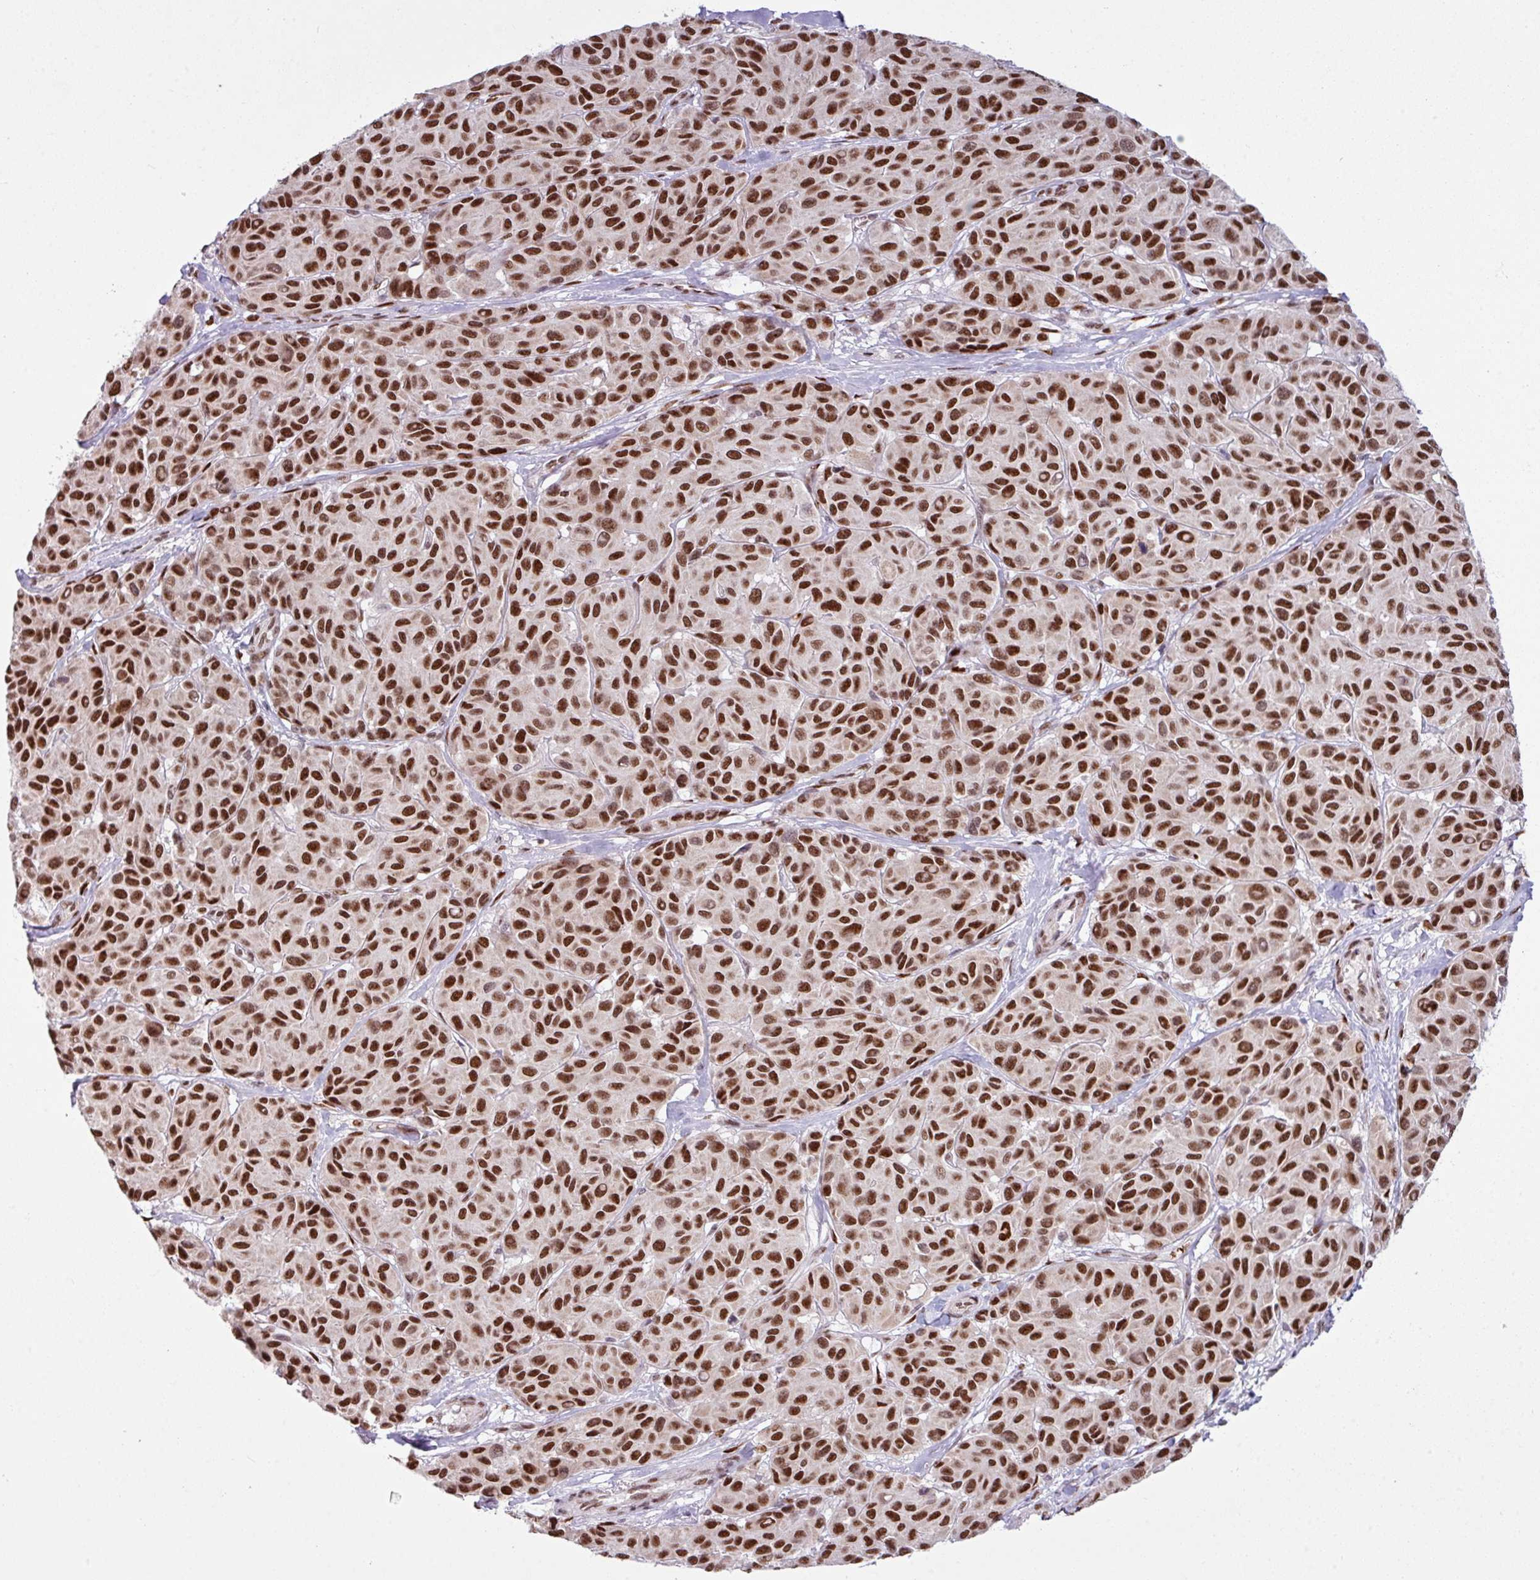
{"staining": {"intensity": "strong", "quantity": "25%-75%", "location": "nuclear"}, "tissue": "melanoma", "cell_type": "Tumor cells", "image_type": "cancer", "snomed": [{"axis": "morphology", "description": "Malignant melanoma, NOS"}, {"axis": "topography", "description": "Skin"}], "caption": "Melanoma was stained to show a protein in brown. There is high levels of strong nuclear expression in approximately 25%-75% of tumor cells.", "gene": "PRDM5", "patient": {"sex": "female", "age": 66}}